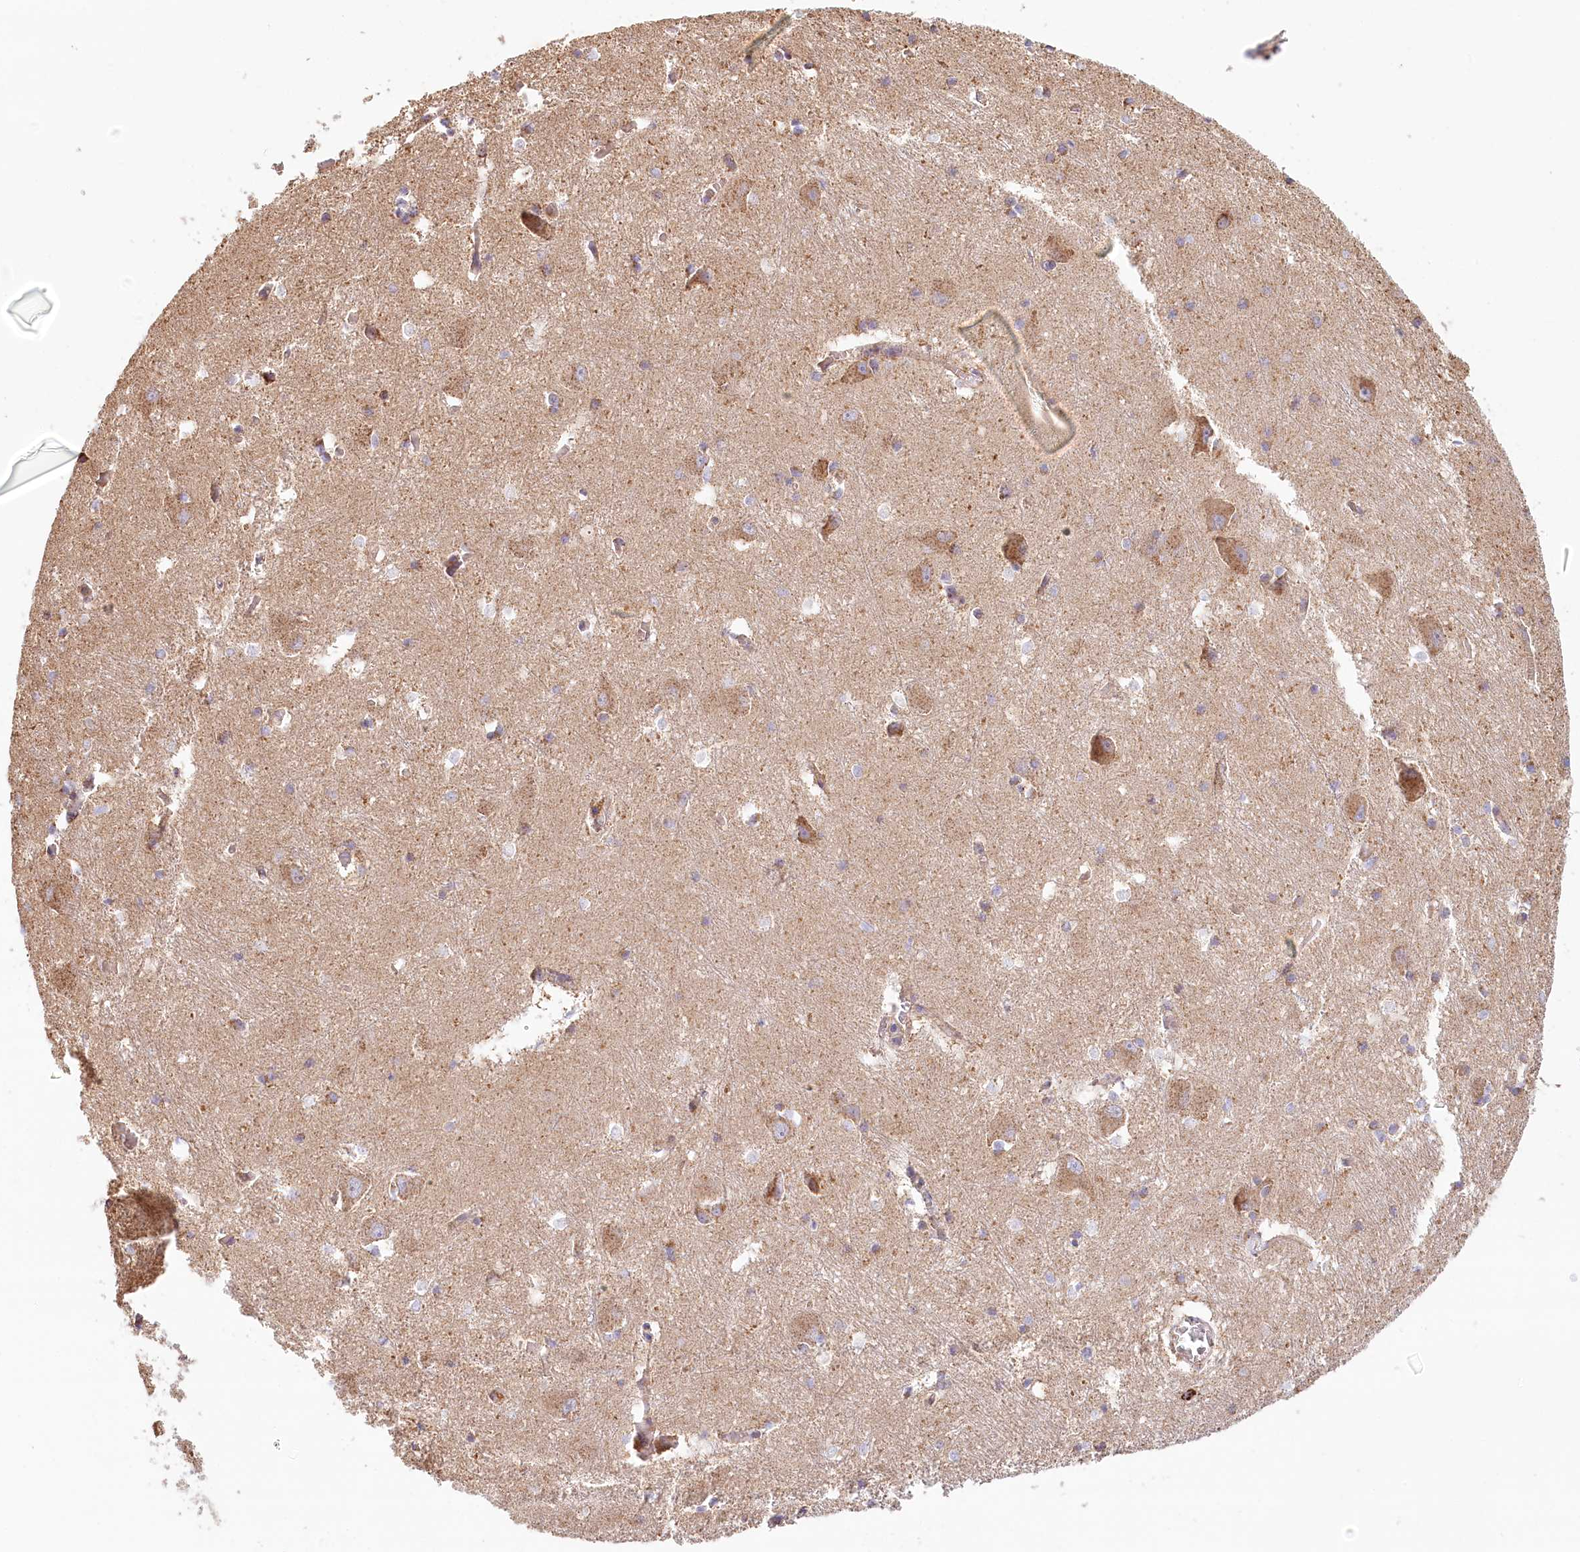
{"staining": {"intensity": "moderate", "quantity": "<25%", "location": "cytoplasmic/membranous"}, "tissue": "caudate", "cell_type": "Glial cells", "image_type": "normal", "snomed": [{"axis": "morphology", "description": "Normal tissue, NOS"}, {"axis": "topography", "description": "Lateral ventricle wall"}], "caption": "Brown immunohistochemical staining in unremarkable caudate exhibits moderate cytoplasmic/membranous expression in approximately <25% of glial cells. The protein is stained brown, and the nuclei are stained in blue (DAB (3,3'-diaminobenzidine) IHC with brightfield microscopy, high magnification).", "gene": "UMPS", "patient": {"sex": "male", "age": 37}}